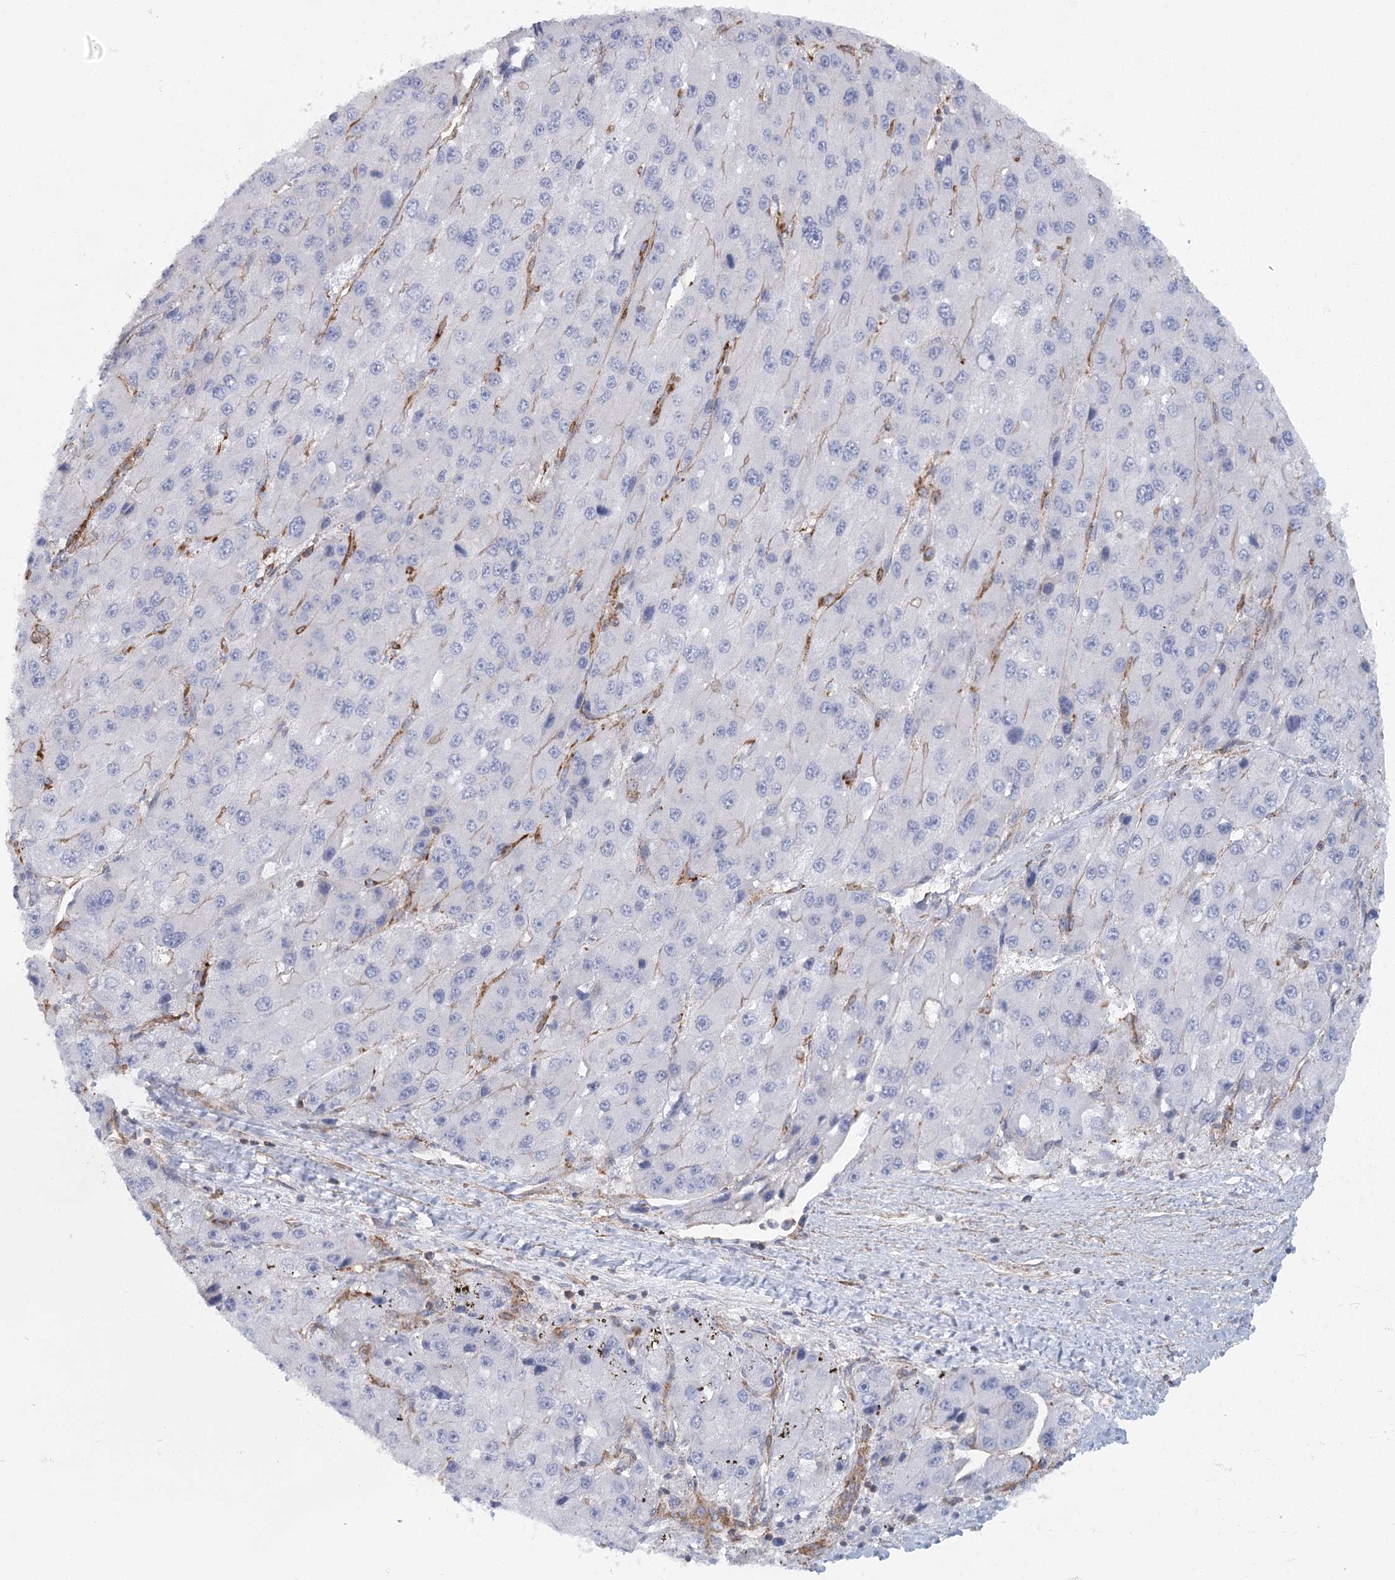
{"staining": {"intensity": "negative", "quantity": "none", "location": "none"}, "tissue": "liver cancer", "cell_type": "Tumor cells", "image_type": "cancer", "snomed": [{"axis": "morphology", "description": "Carcinoma, Hepatocellular, NOS"}, {"axis": "topography", "description": "Liver"}], "caption": "A high-resolution histopathology image shows immunohistochemistry (IHC) staining of hepatocellular carcinoma (liver), which shows no significant expression in tumor cells.", "gene": "IFT46", "patient": {"sex": "female", "age": 73}}